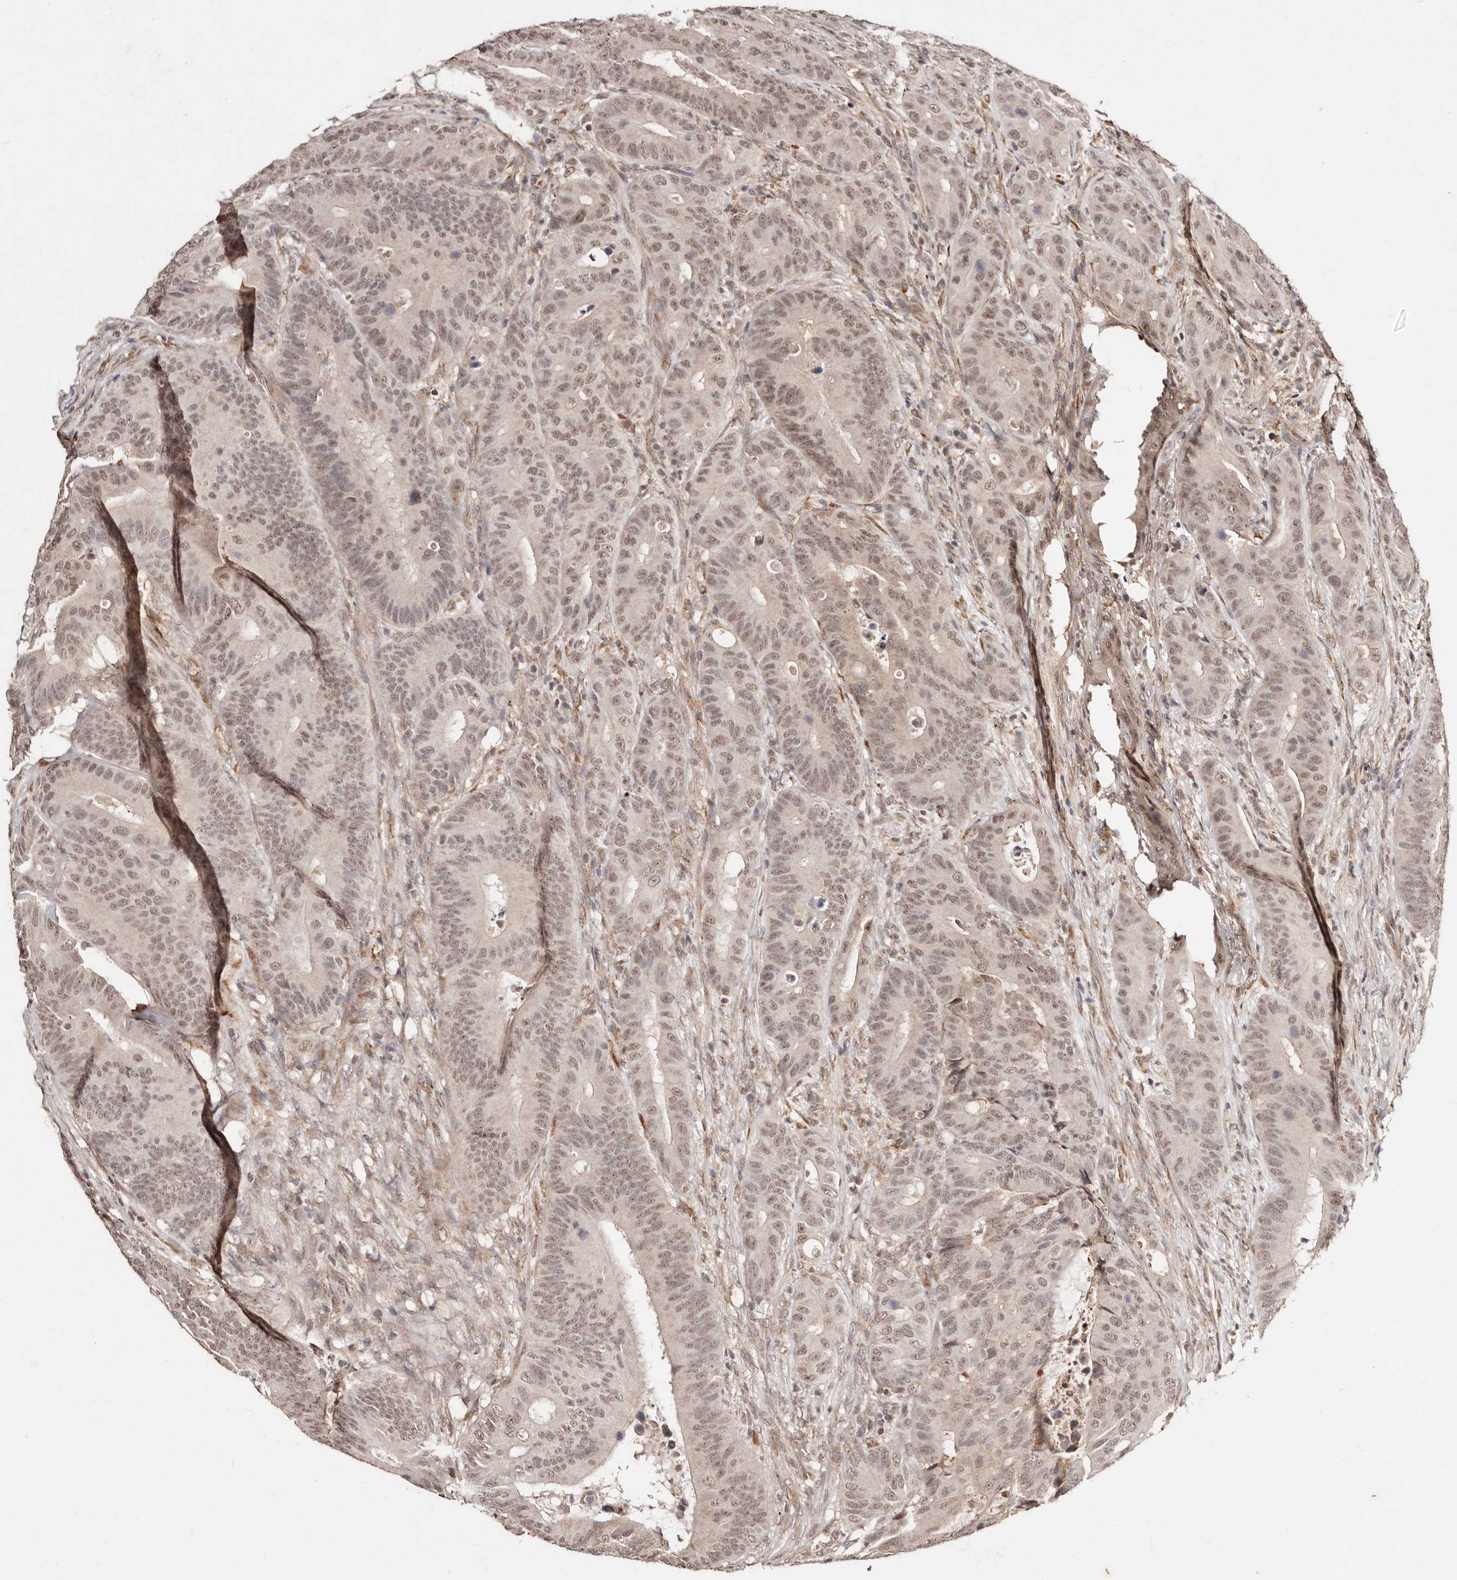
{"staining": {"intensity": "moderate", "quantity": ">75%", "location": "nuclear"}, "tissue": "colorectal cancer", "cell_type": "Tumor cells", "image_type": "cancer", "snomed": [{"axis": "morphology", "description": "Adenocarcinoma, NOS"}, {"axis": "topography", "description": "Colon"}], "caption": "Protein staining by immunohistochemistry exhibits moderate nuclear expression in about >75% of tumor cells in colorectal cancer. The staining is performed using DAB brown chromogen to label protein expression. The nuclei are counter-stained blue using hematoxylin.", "gene": "BICRAL", "patient": {"sex": "male", "age": 83}}